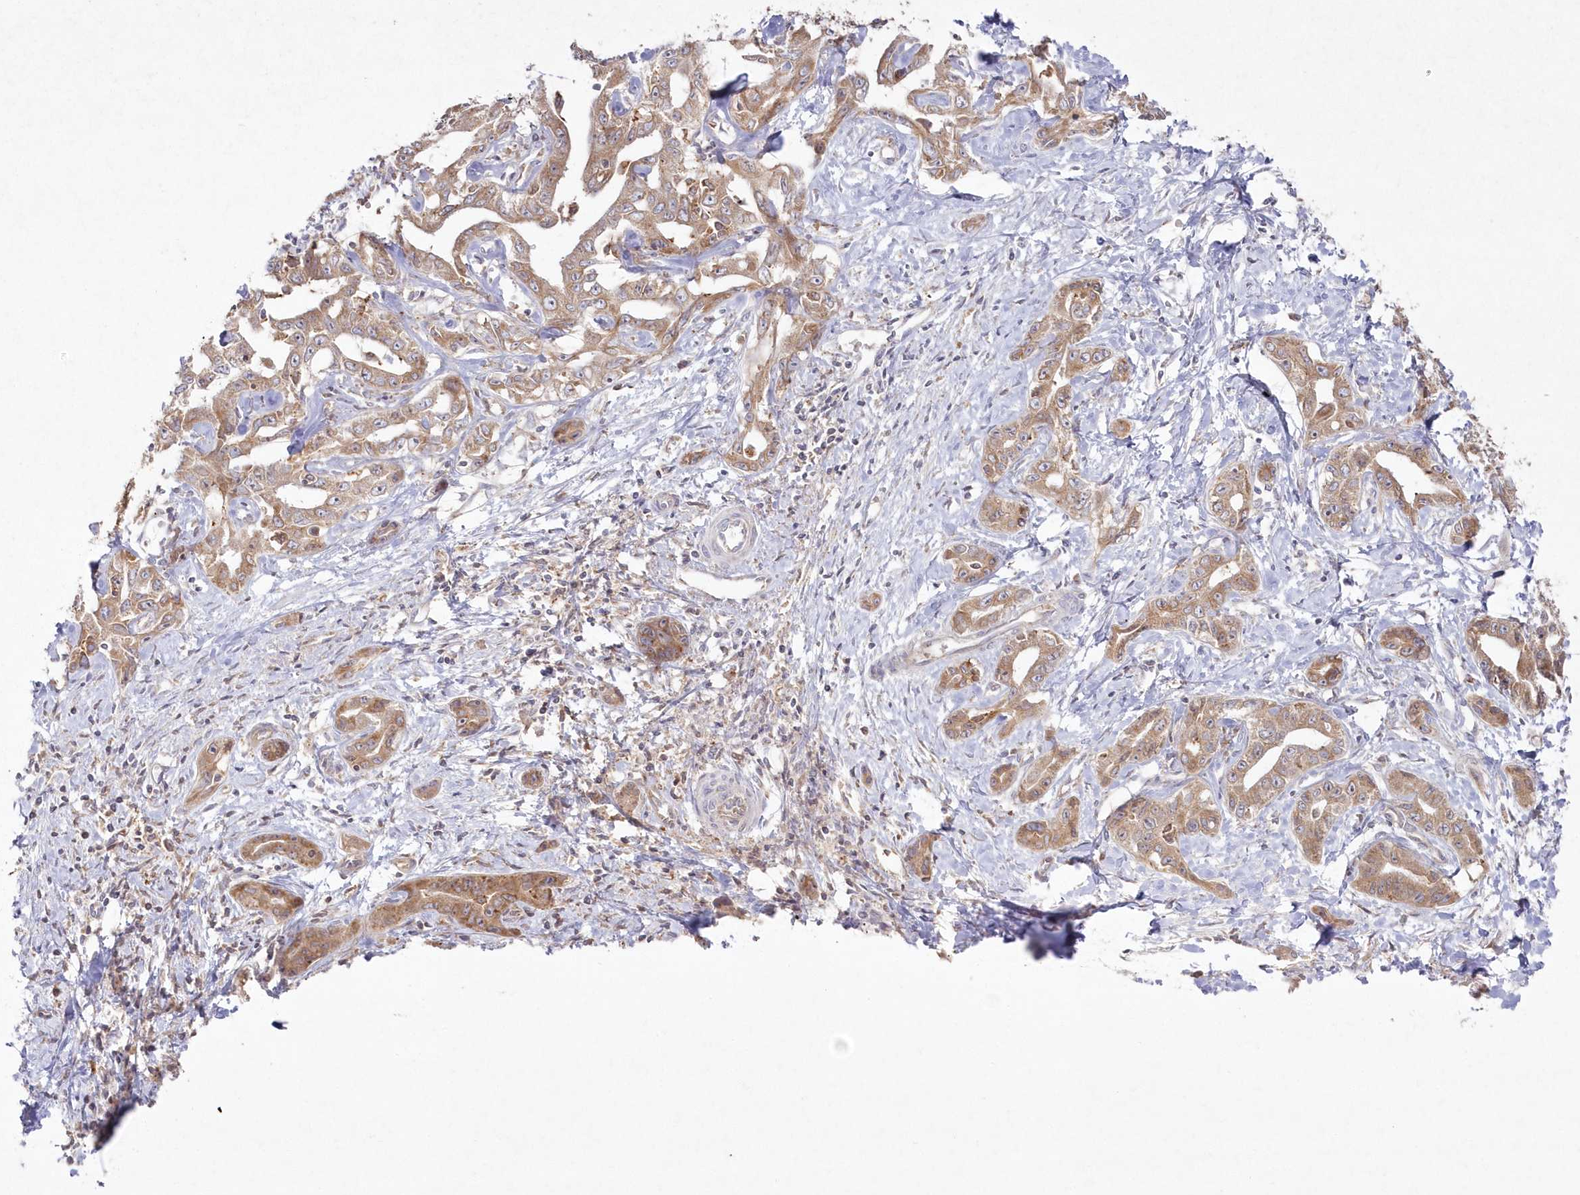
{"staining": {"intensity": "moderate", "quantity": ">75%", "location": "cytoplasmic/membranous"}, "tissue": "liver cancer", "cell_type": "Tumor cells", "image_type": "cancer", "snomed": [{"axis": "morphology", "description": "Cholangiocarcinoma"}, {"axis": "topography", "description": "Liver"}], "caption": "This photomicrograph demonstrates immunohistochemistry (IHC) staining of human cholangiocarcinoma (liver), with medium moderate cytoplasmic/membranous expression in about >75% of tumor cells.", "gene": "ARSB", "patient": {"sex": "male", "age": 59}}